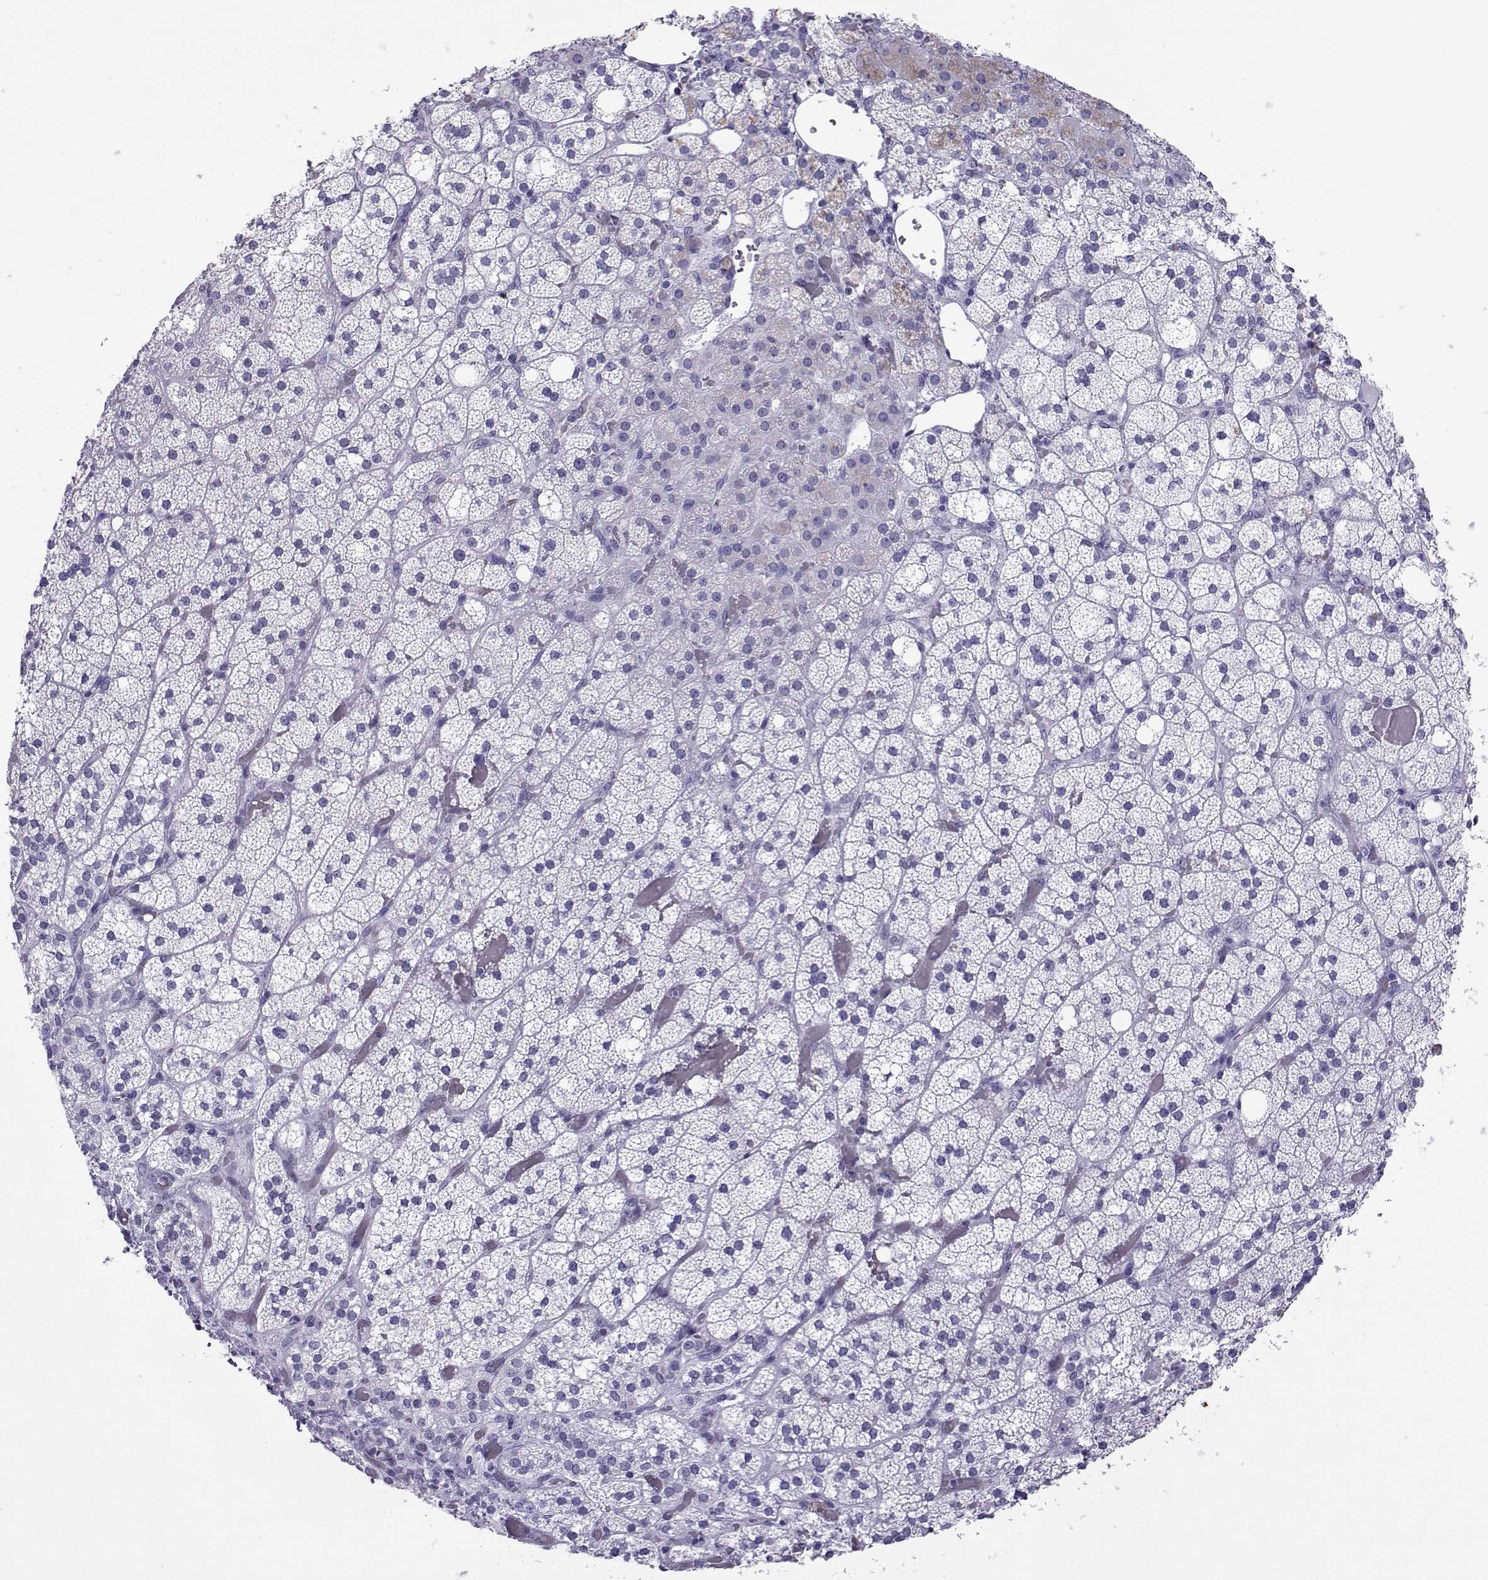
{"staining": {"intensity": "negative", "quantity": "none", "location": "none"}, "tissue": "adrenal gland", "cell_type": "Glandular cells", "image_type": "normal", "snomed": [{"axis": "morphology", "description": "Normal tissue, NOS"}, {"axis": "topography", "description": "Adrenal gland"}], "caption": "Adrenal gland was stained to show a protein in brown. There is no significant positivity in glandular cells. (DAB (3,3'-diaminobenzidine) immunohistochemistry (IHC) with hematoxylin counter stain).", "gene": "LORICRIN", "patient": {"sex": "male", "age": 53}}